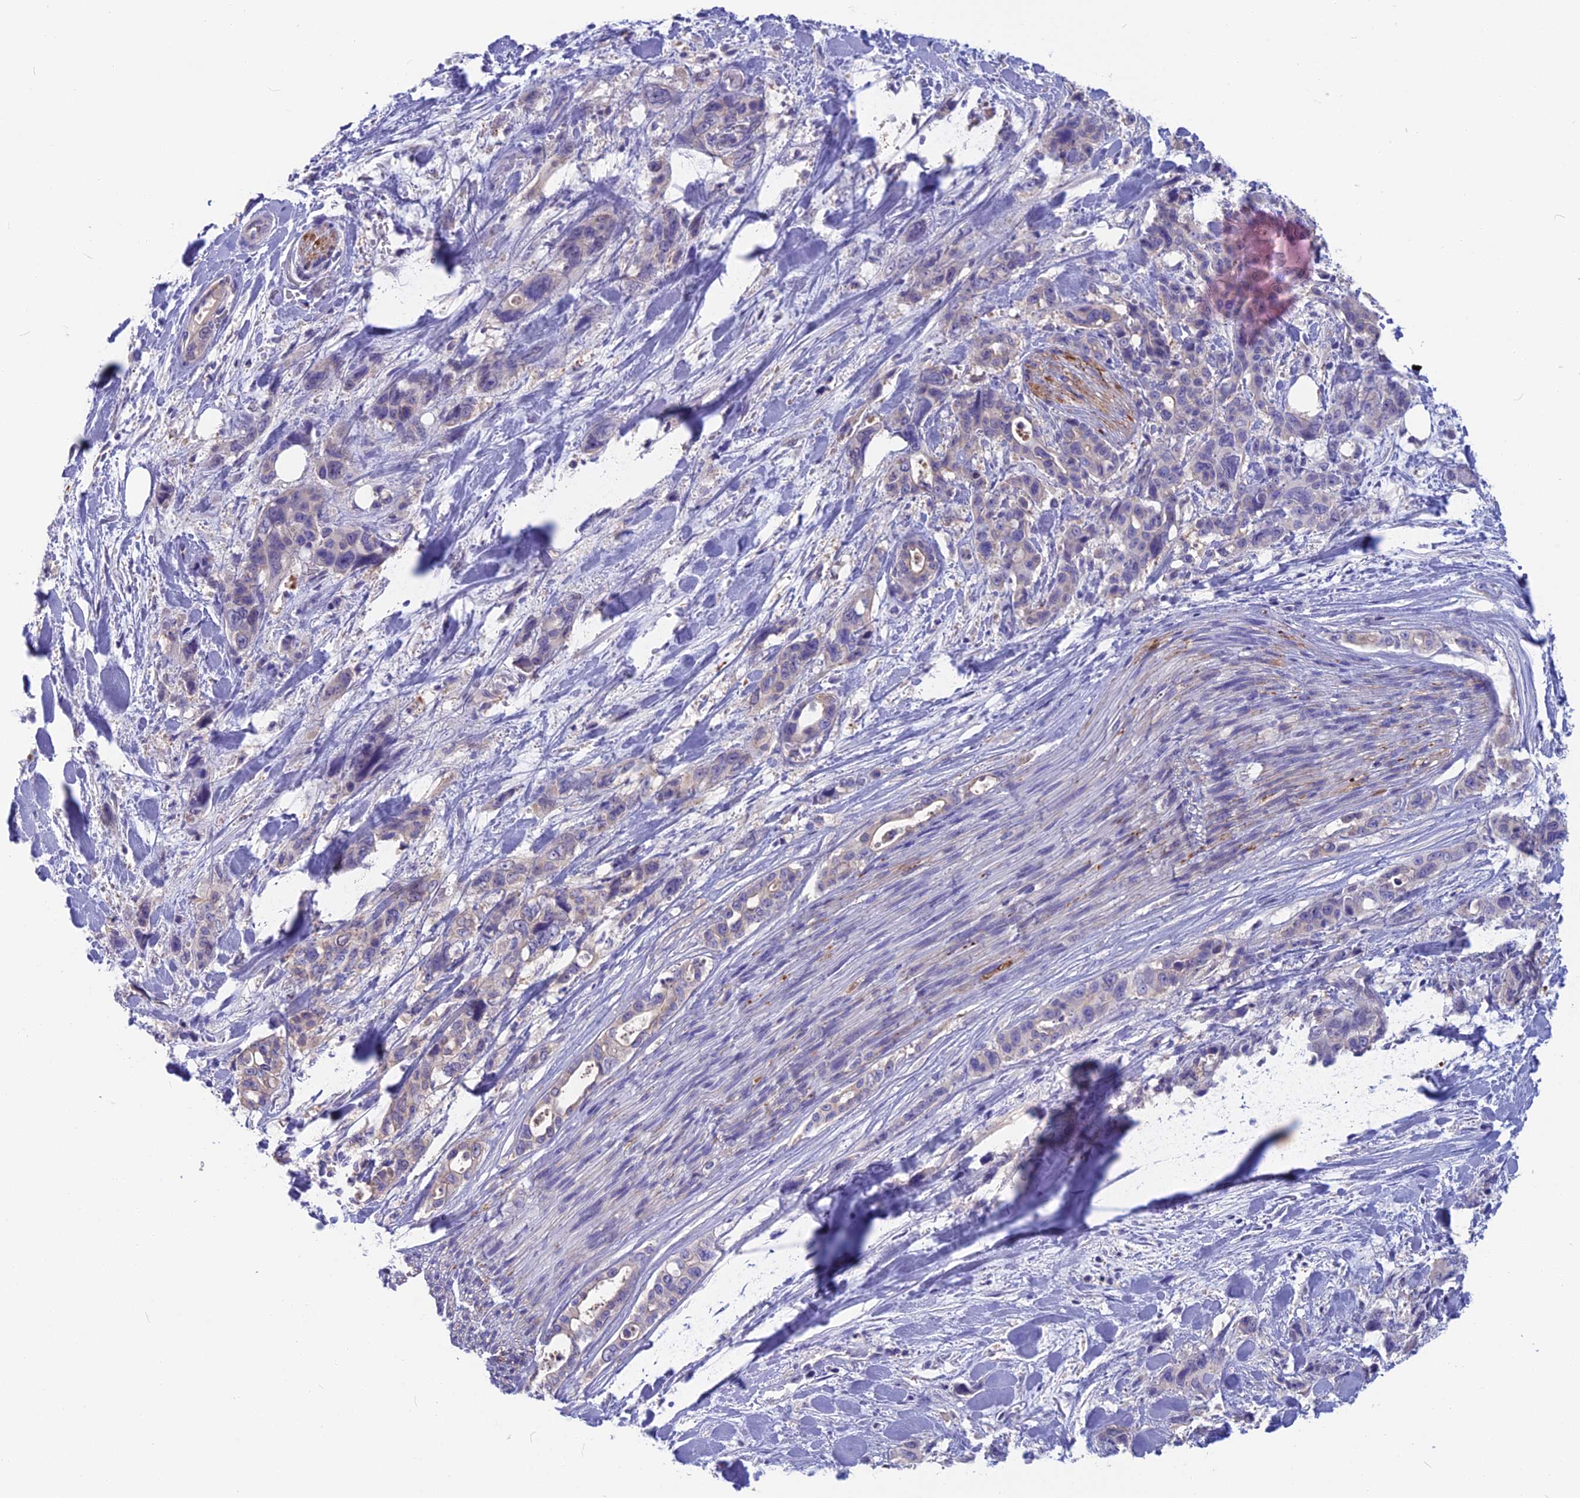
{"staining": {"intensity": "negative", "quantity": "none", "location": "none"}, "tissue": "pancreatic cancer", "cell_type": "Tumor cells", "image_type": "cancer", "snomed": [{"axis": "morphology", "description": "Adenocarcinoma, NOS"}, {"axis": "topography", "description": "Pancreas"}], "caption": "Tumor cells are negative for brown protein staining in pancreatic adenocarcinoma.", "gene": "SNAP91", "patient": {"sex": "male", "age": 46}}